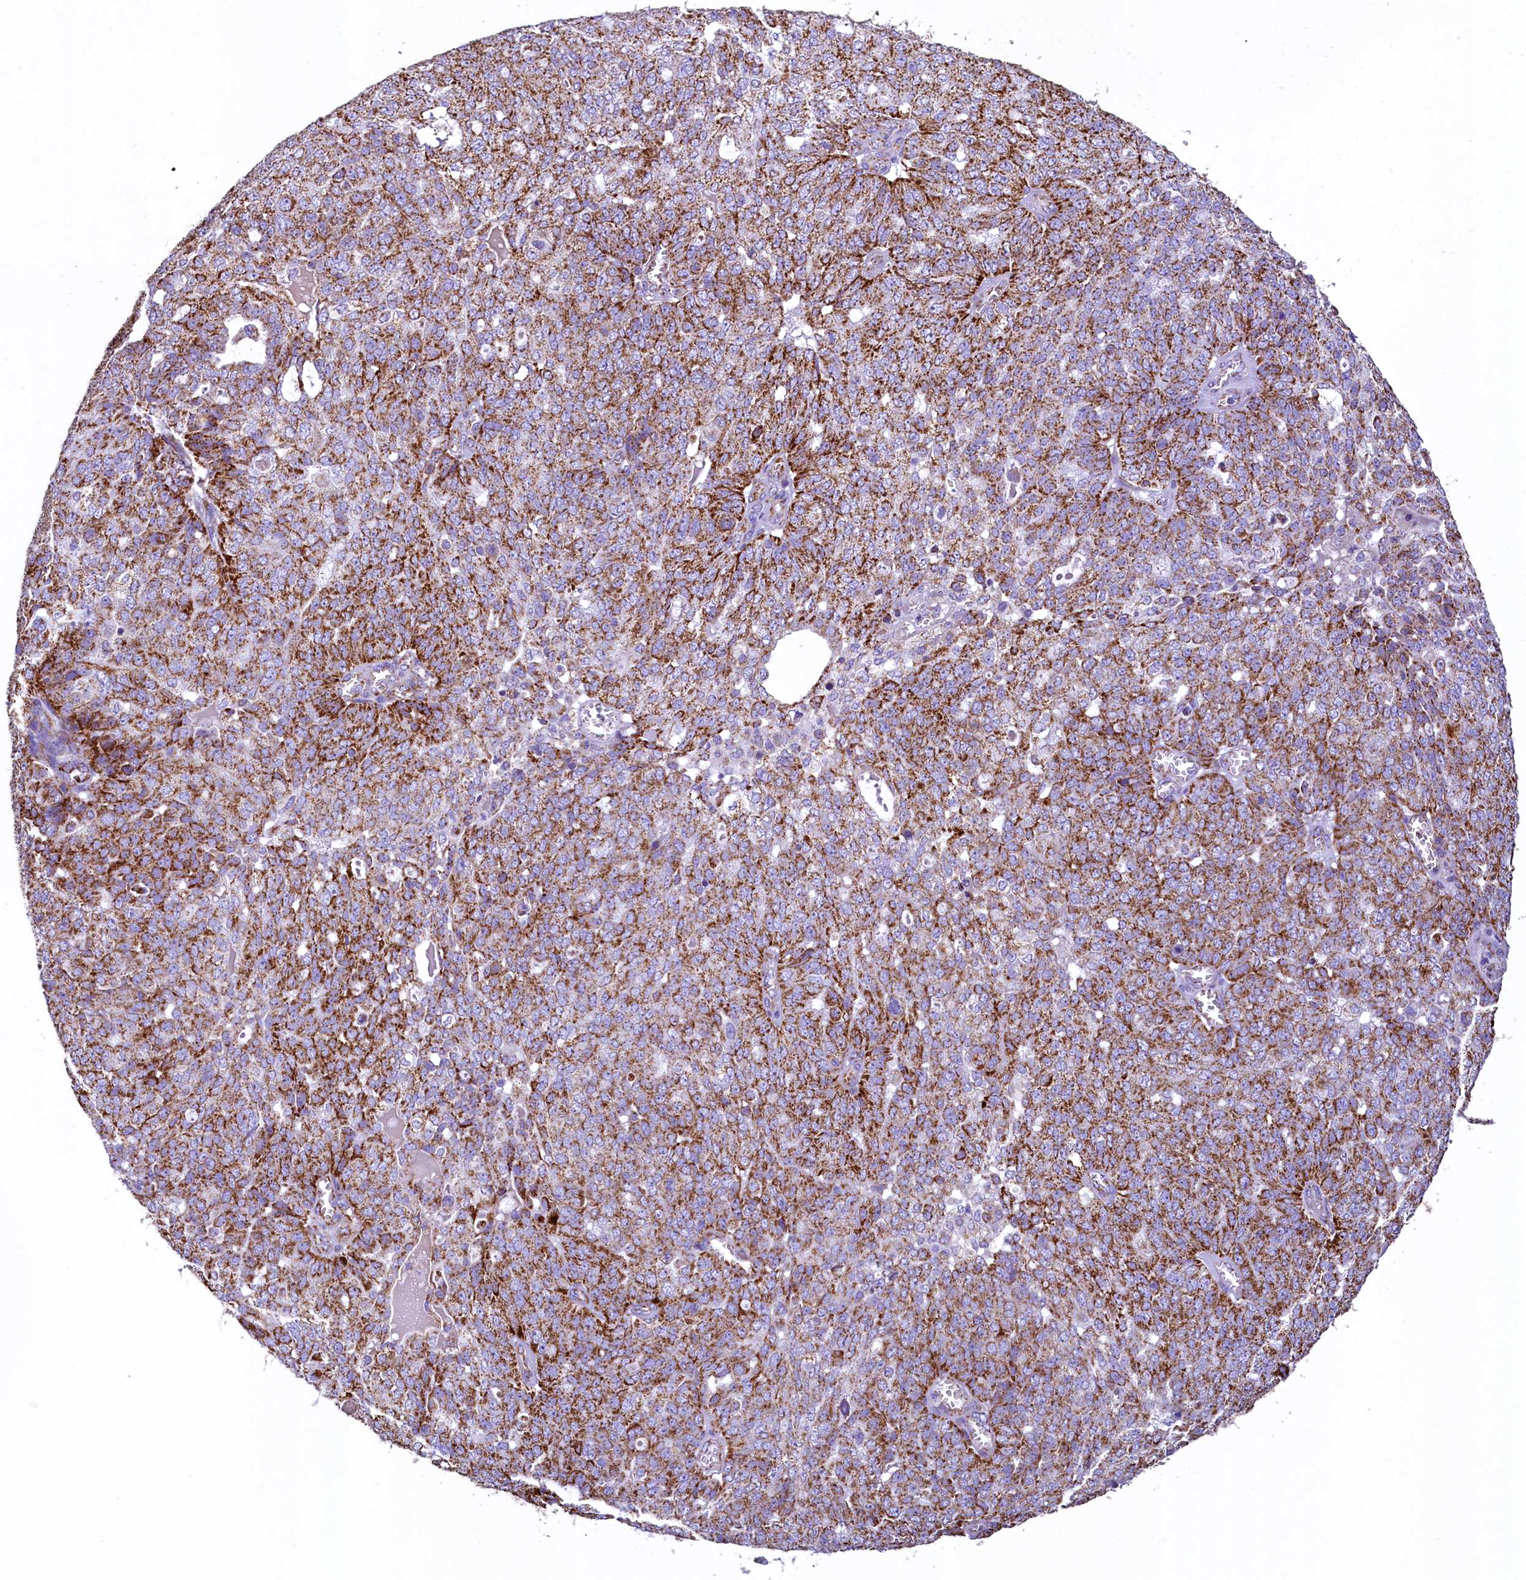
{"staining": {"intensity": "moderate", "quantity": ">75%", "location": "cytoplasmic/membranous"}, "tissue": "ovarian cancer", "cell_type": "Tumor cells", "image_type": "cancer", "snomed": [{"axis": "morphology", "description": "Cystadenocarcinoma, serous, NOS"}, {"axis": "topography", "description": "Soft tissue"}, {"axis": "topography", "description": "Ovary"}], "caption": "Protein positivity by immunohistochemistry (IHC) displays moderate cytoplasmic/membranous positivity in approximately >75% of tumor cells in serous cystadenocarcinoma (ovarian).", "gene": "IDH3A", "patient": {"sex": "female", "age": 57}}